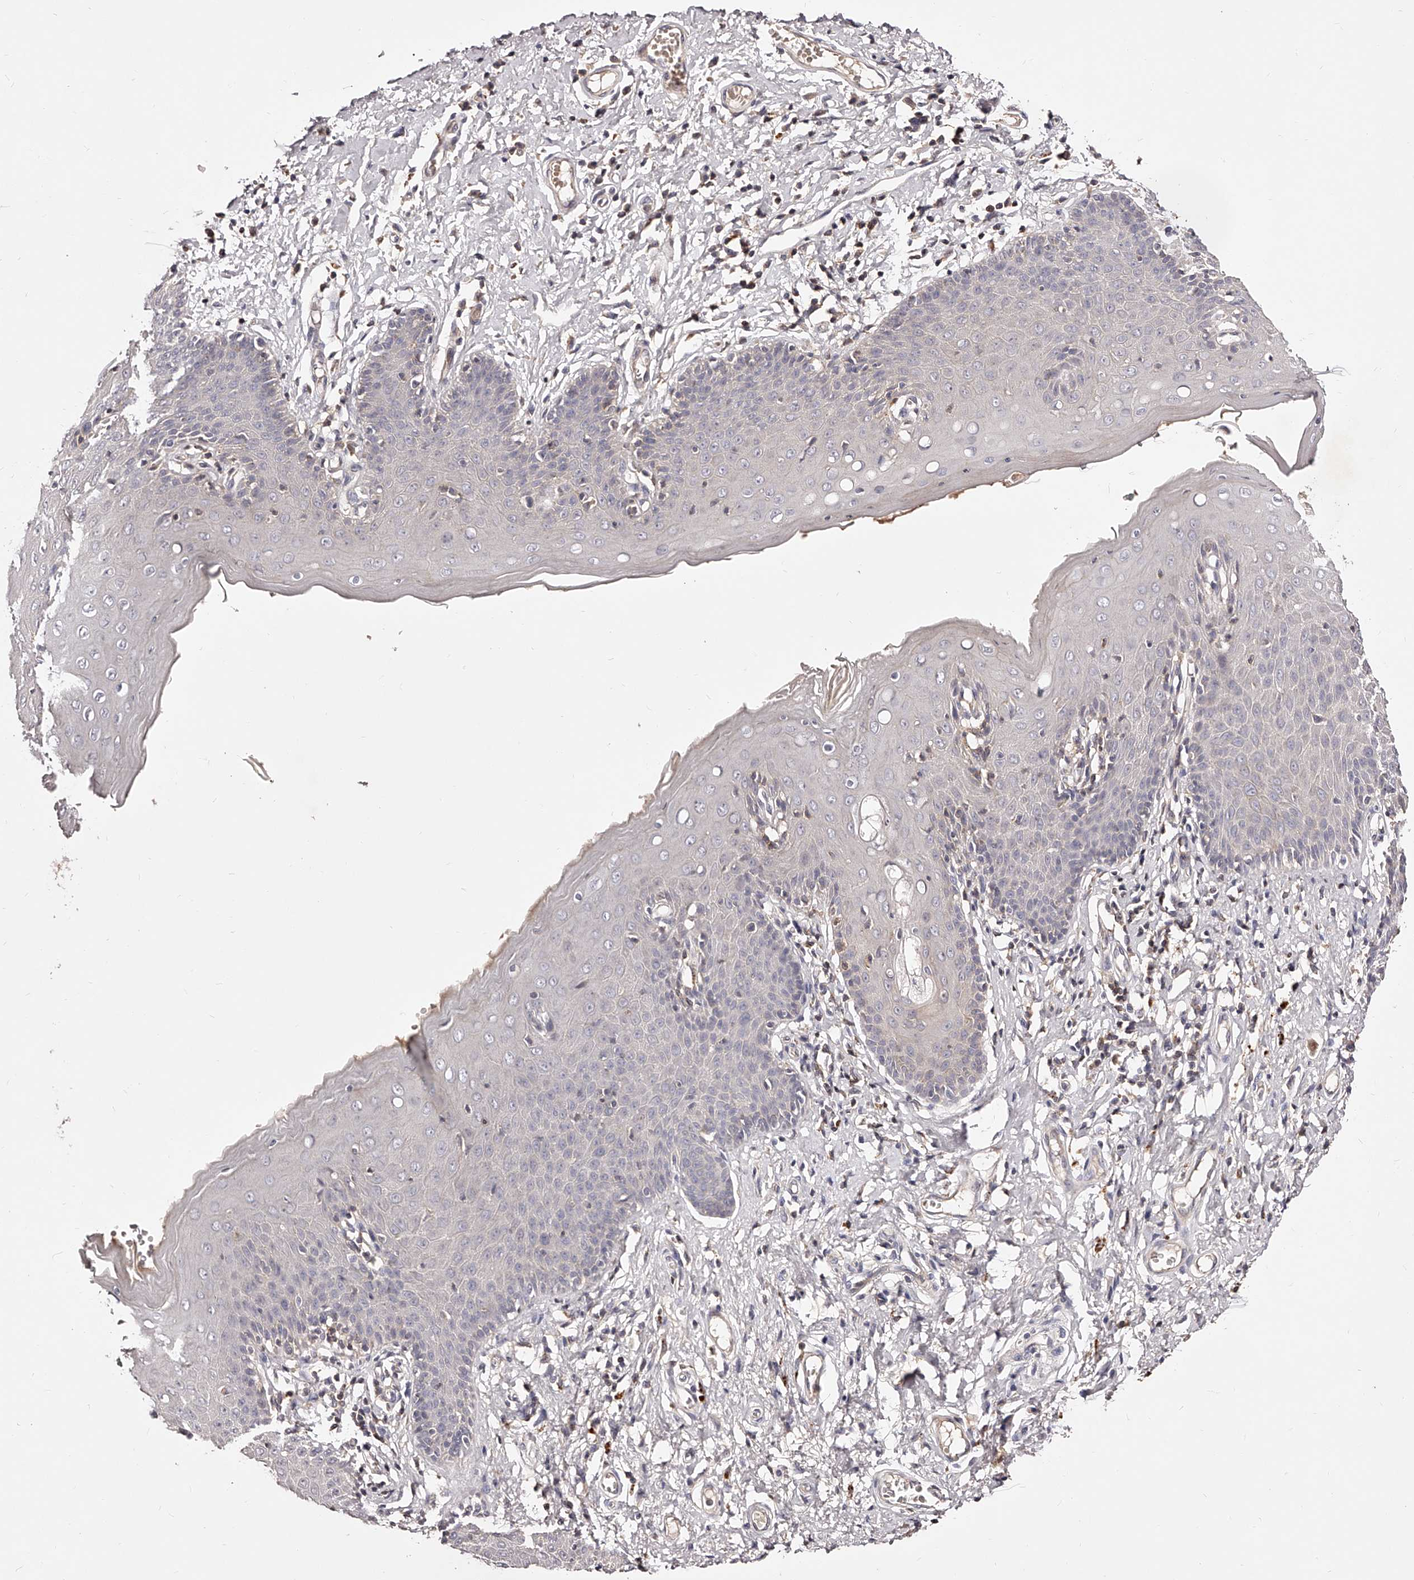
{"staining": {"intensity": "weak", "quantity": "<25%", "location": "cytoplasmic/membranous"}, "tissue": "skin", "cell_type": "Epidermal cells", "image_type": "normal", "snomed": [{"axis": "morphology", "description": "Normal tissue, NOS"}, {"axis": "topography", "description": "Vulva"}], "caption": "IHC micrograph of benign skin stained for a protein (brown), which demonstrates no positivity in epidermal cells.", "gene": "PHACTR1", "patient": {"sex": "female", "age": 66}}